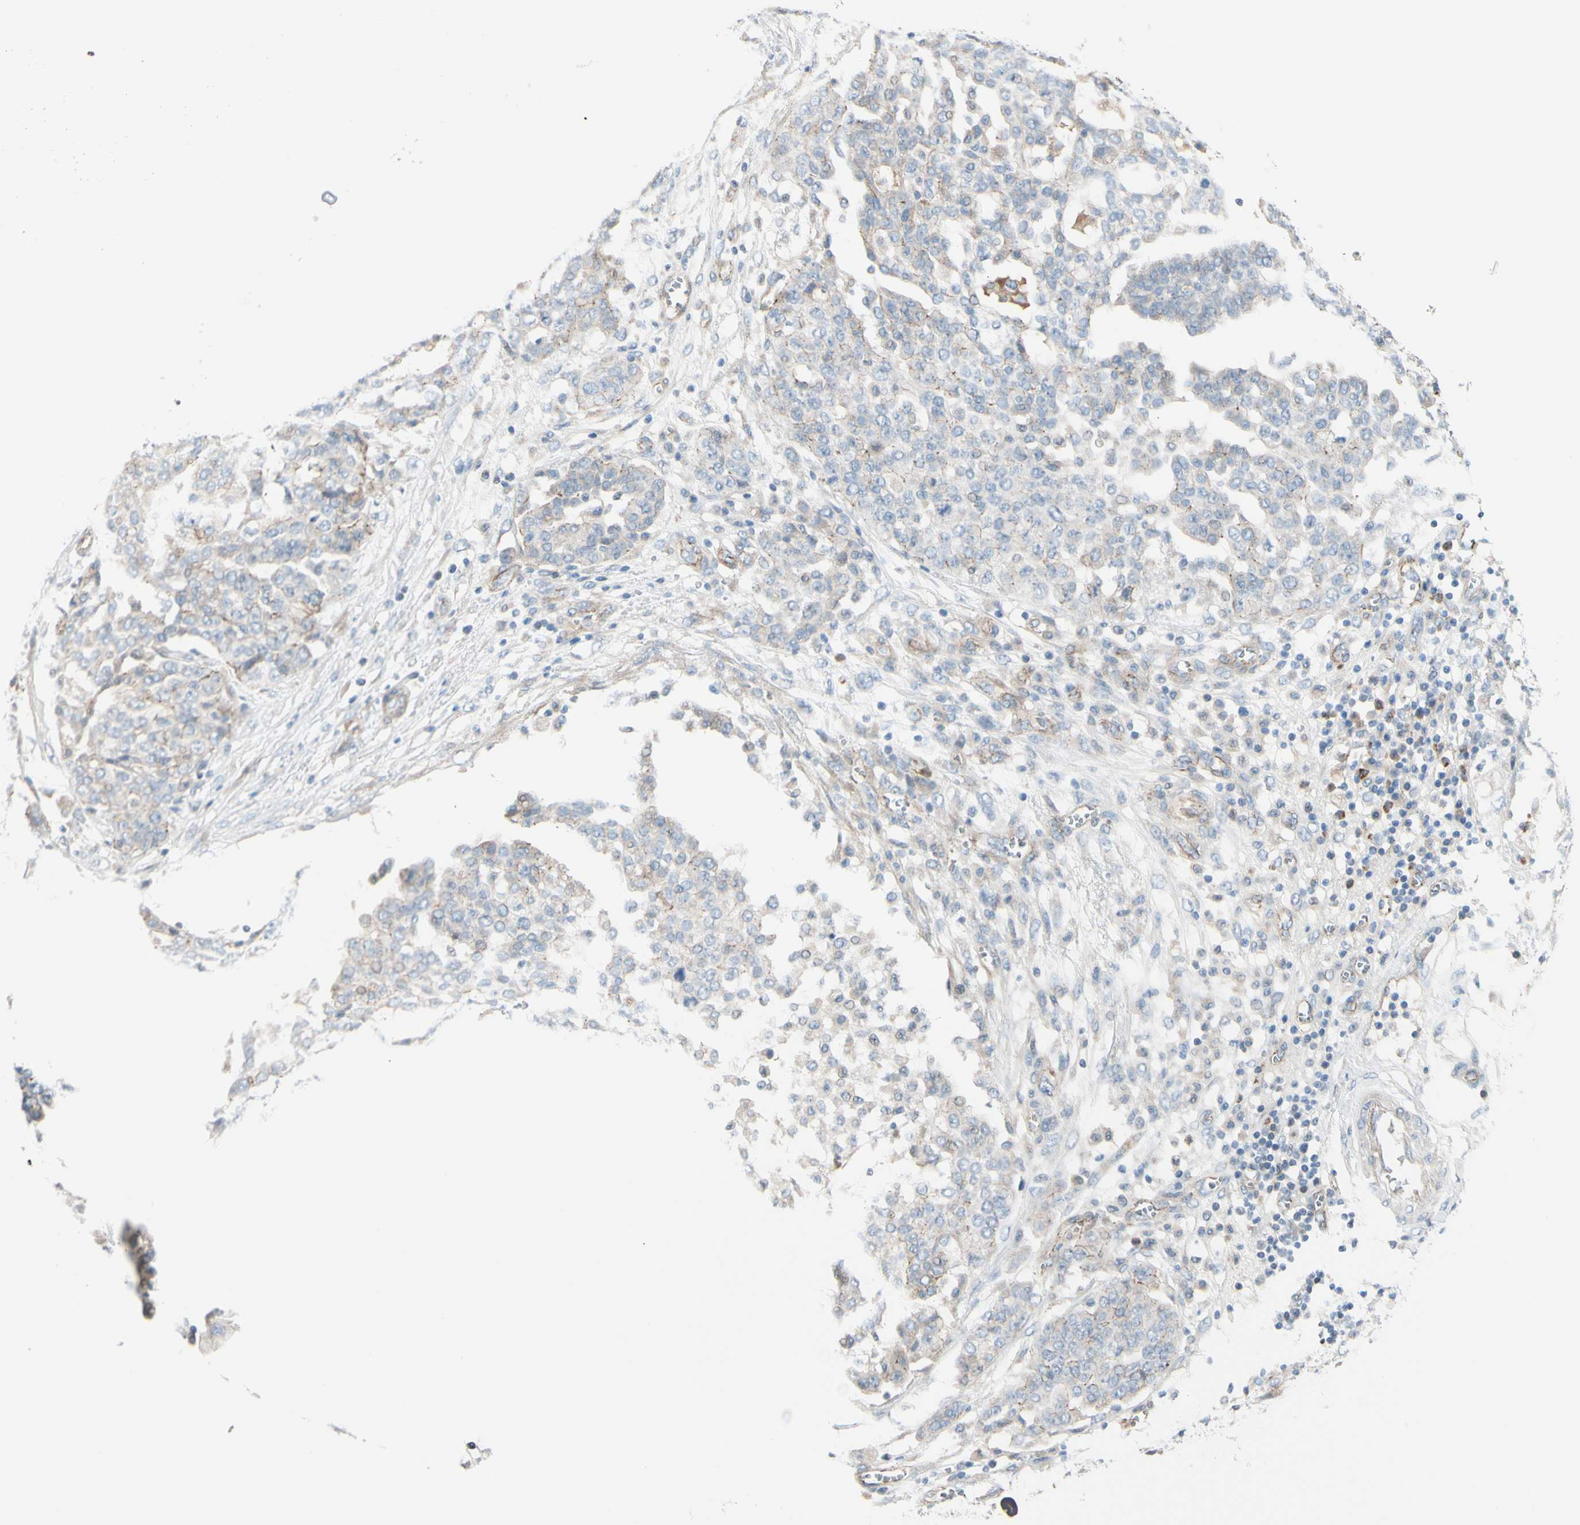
{"staining": {"intensity": "negative", "quantity": "none", "location": "none"}, "tissue": "ovarian cancer", "cell_type": "Tumor cells", "image_type": "cancer", "snomed": [{"axis": "morphology", "description": "Cystadenocarcinoma, serous, NOS"}, {"axis": "topography", "description": "Soft tissue"}, {"axis": "topography", "description": "Ovary"}], "caption": "IHC micrograph of human serous cystadenocarcinoma (ovarian) stained for a protein (brown), which shows no staining in tumor cells.", "gene": "TJP1", "patient": {"sex": "female", "age": 57}}